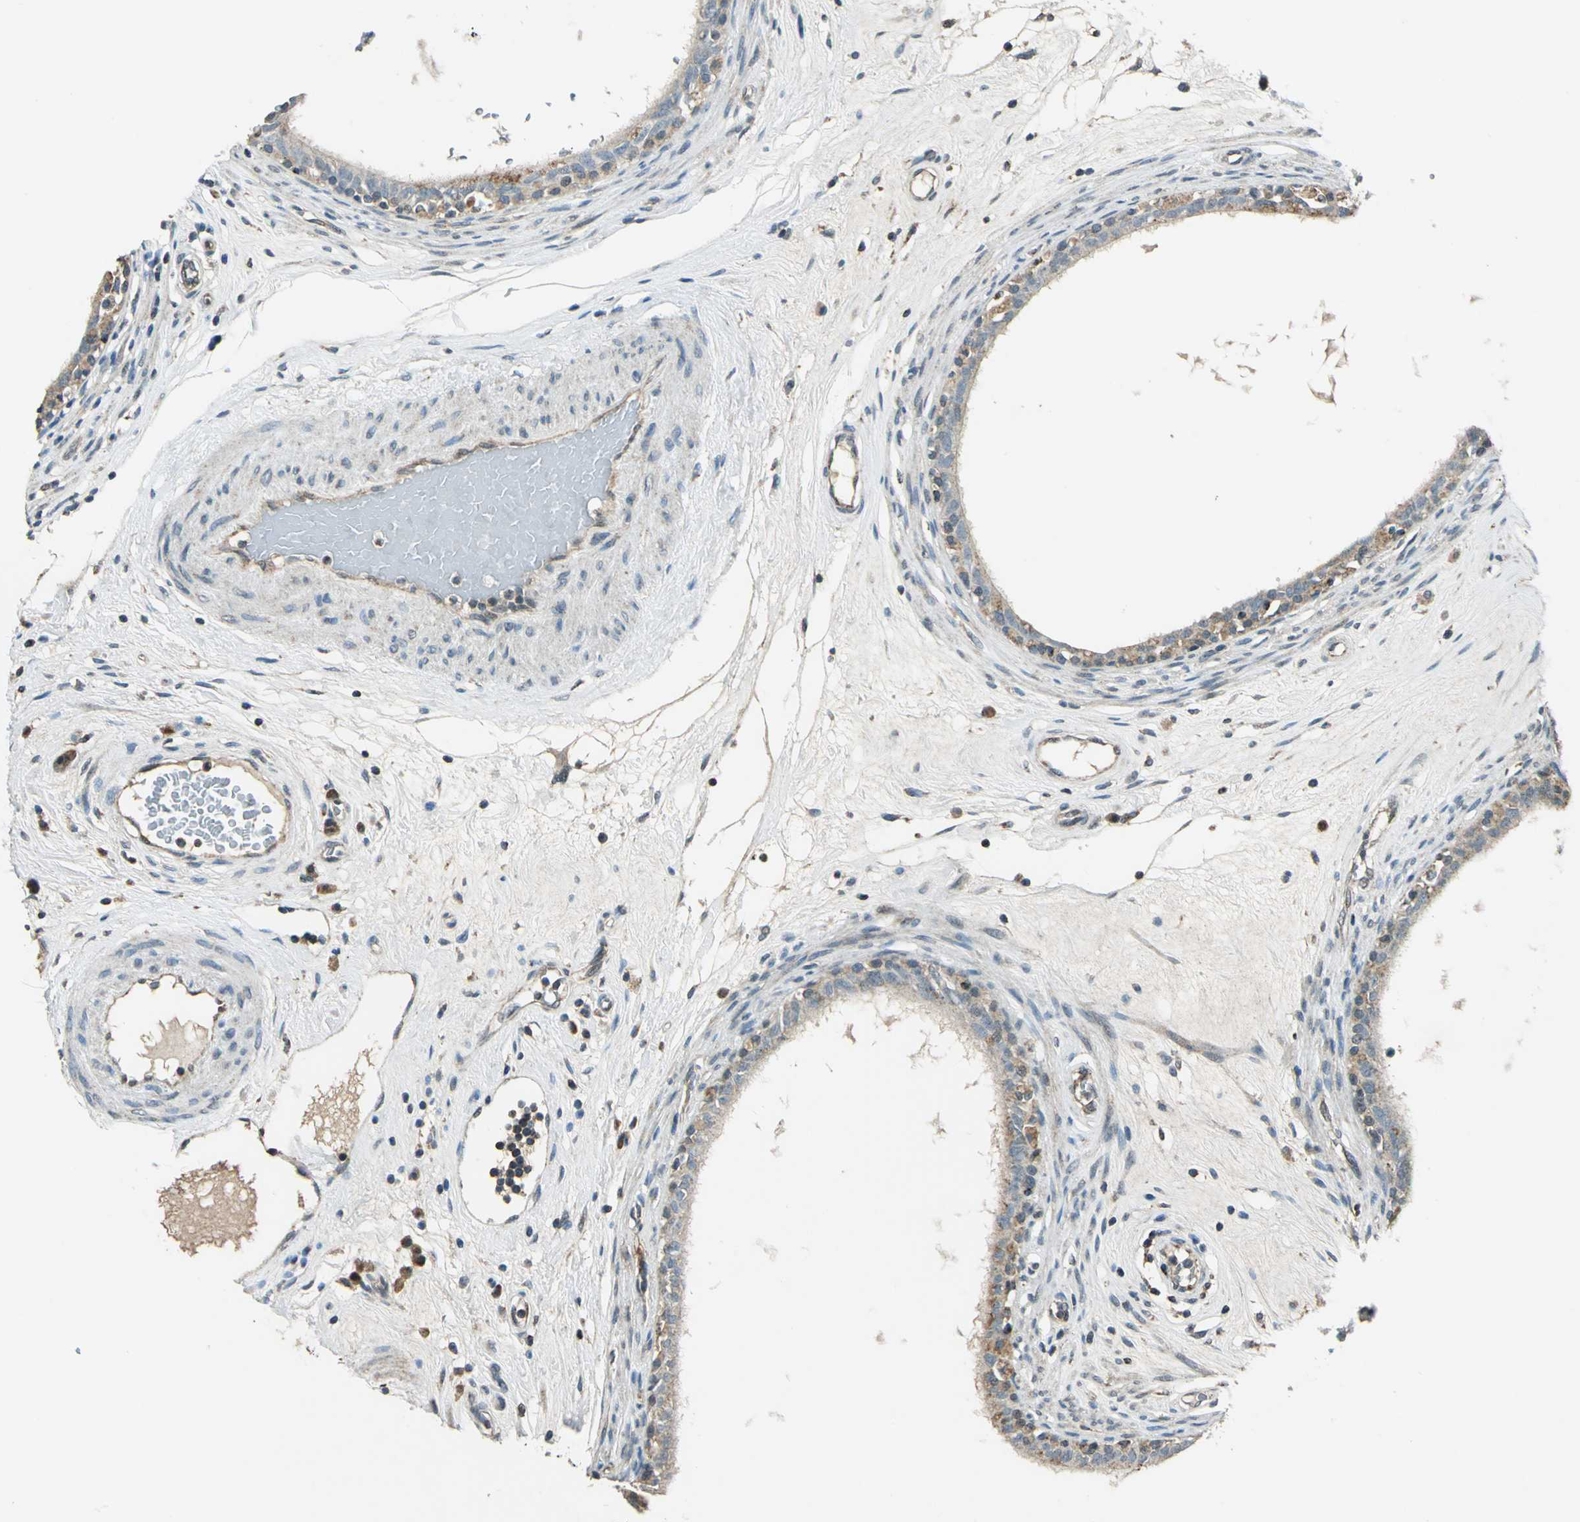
{"staining": {"intensity": "moderate", "quantity": ">75%", "location": "cytoplasmic/membranous,nuclear"}, "tissue": "epididymis", "cell_type": "Glandular cells", "image_type": "normal", "snomed": [{"axis": "morphology", "description": "Normal tissue, NOS"}, {"axis": "morphology", "description": "Inflammation, NOS"}, {"axis": "topography", "description": "Epididymis"}], "caption": "Protein expression analysis of benign human epididymis reveals moderate cytoplasmic/membranous,nuclear positivity in approximately >75% of glandular cells. The staining was performed using DAB, with brown indicating positive protein expression. Nuclei are stained blue with hematoxylin.", "gene": "NUDT2", "patient": {"sex": "male", "age": 84}}